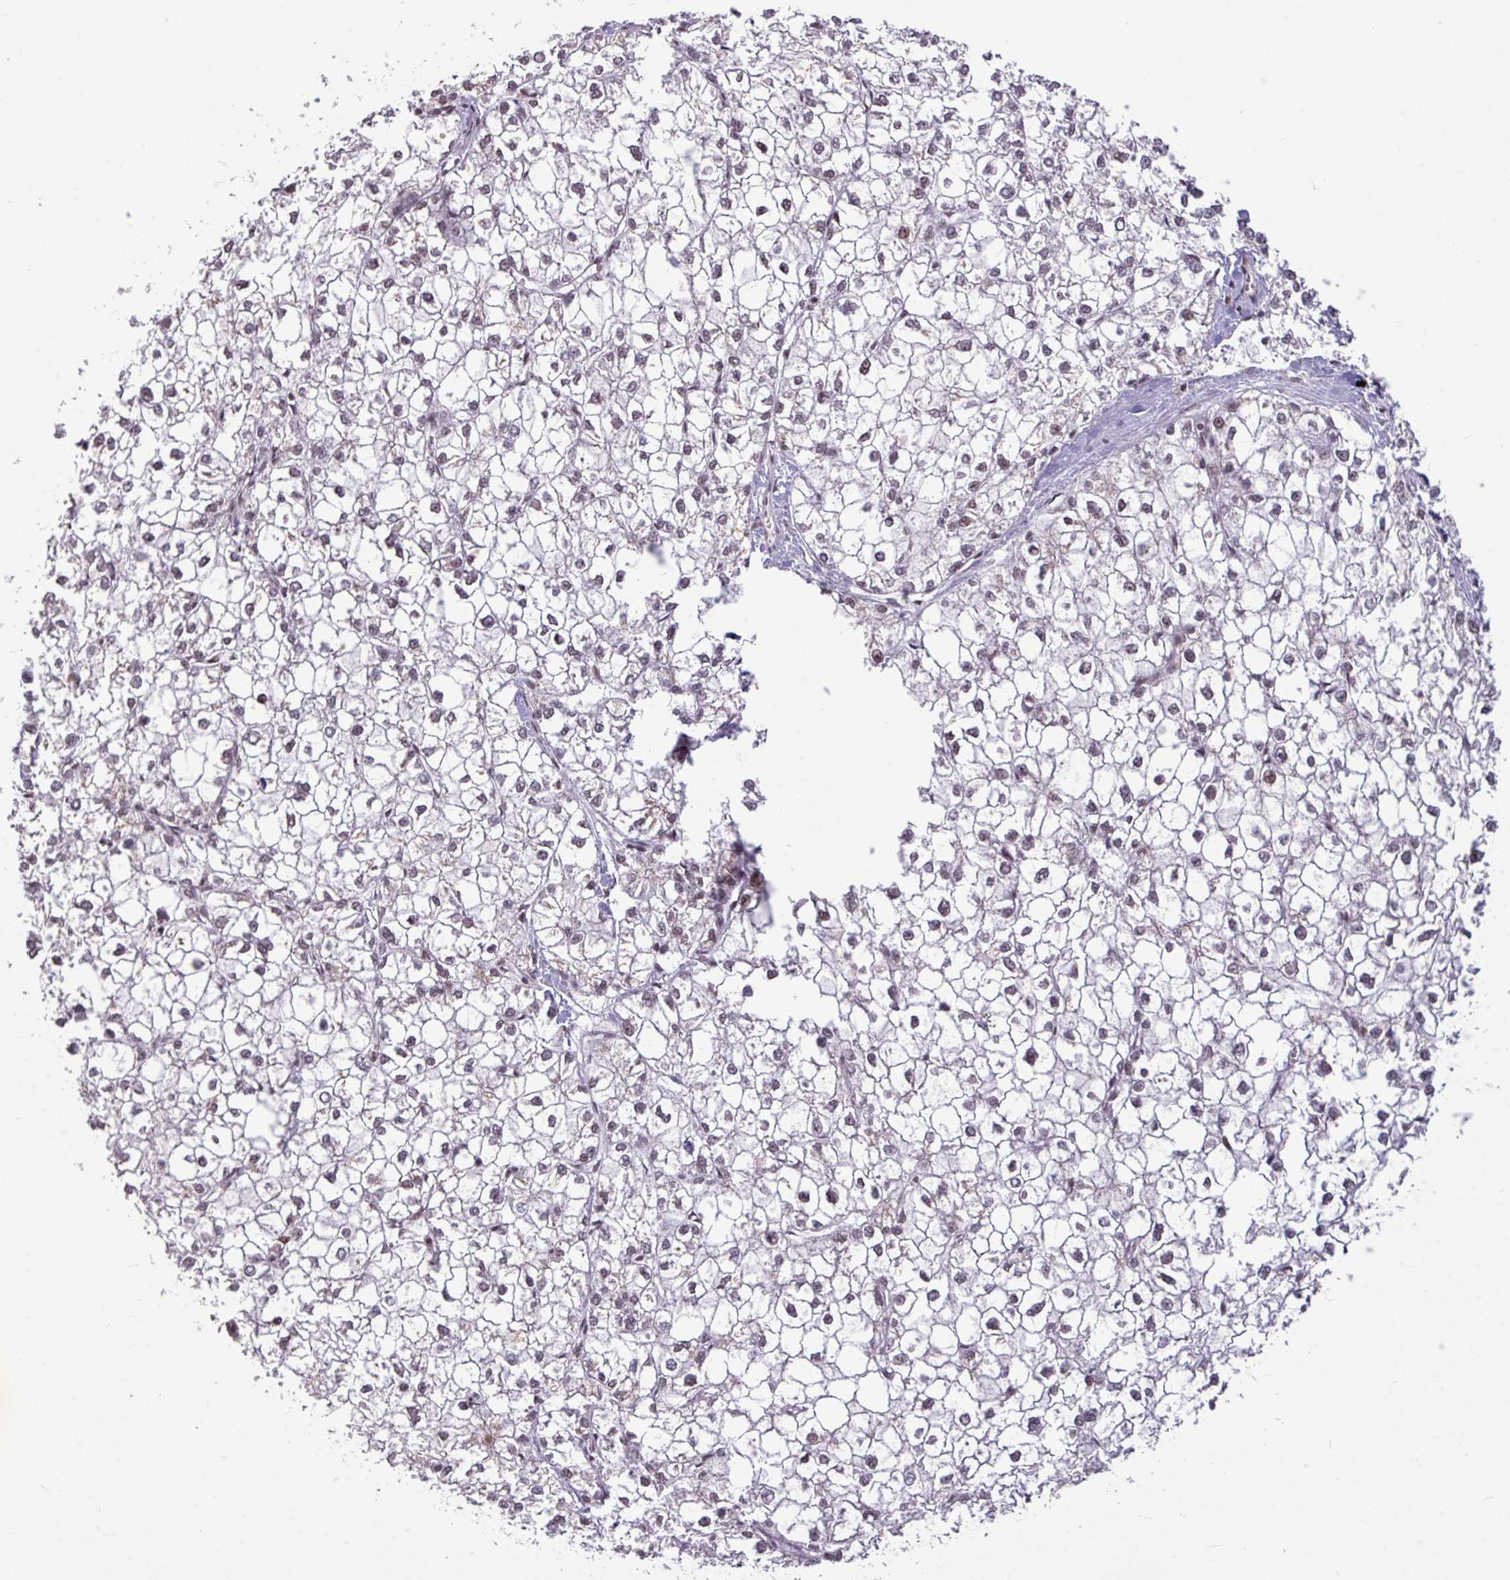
{"staining": {"intensity": "weak", "quantity": "25%-75%", "location": "nuclear"}, "tissue": "liver cancer", "cell_type": "Tumor cells", "image_type": "cancer", "snomed": [{"axis": "morphology", "description": "Carcinoma, Hepatocellular, NOS"}, {"axis": "topography", "description": "Liver"}], "caption": "This image reveals IHC staining of human hepatocellular carcinoma (liver), with low weak nuclear expression in approximately 25%-75% of tumor cells.", "gene": "TDG", "patient": {"sex": "female", "age": 43}}